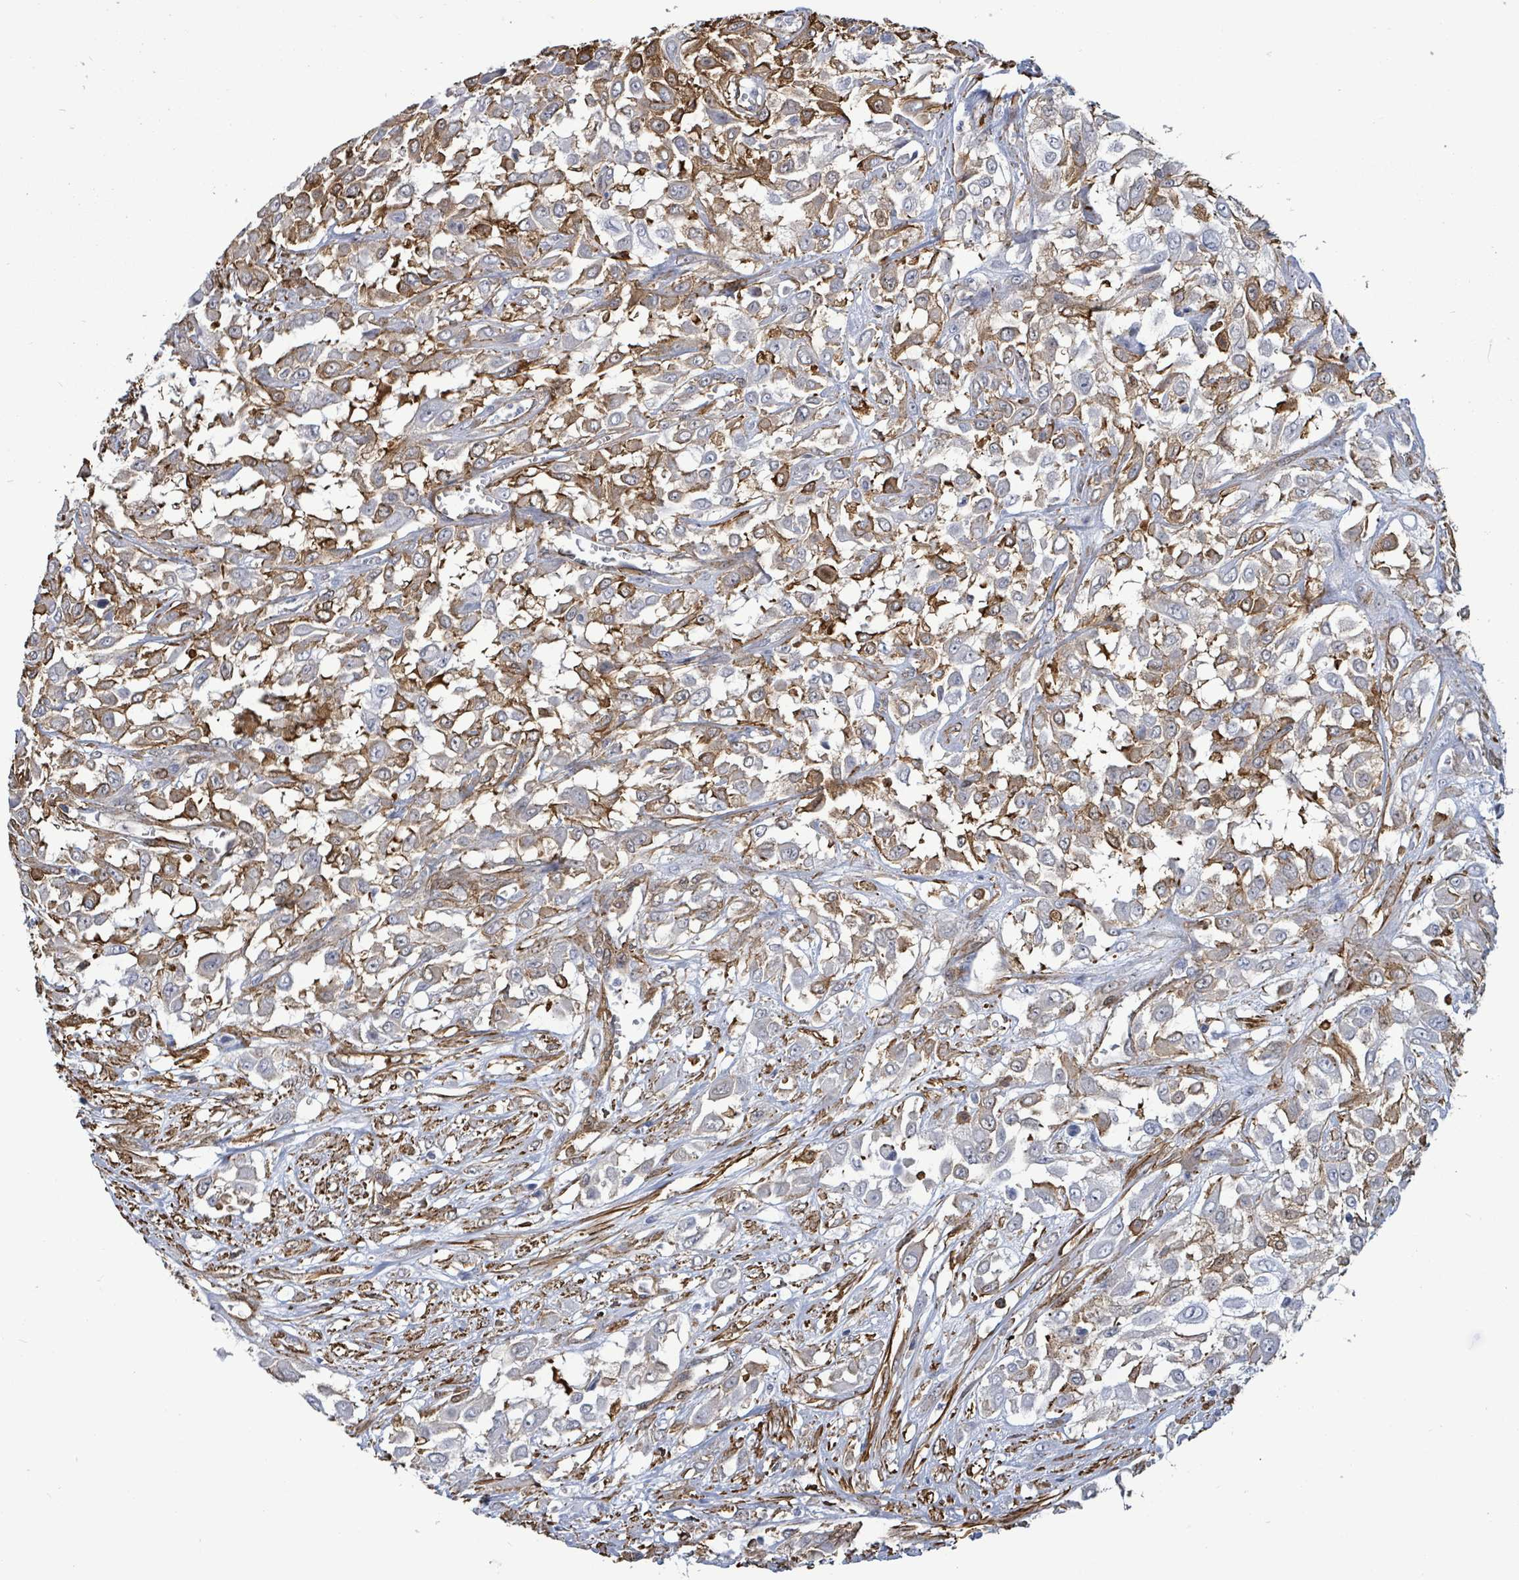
{"staining": {"intensity": "moderate", "quantity": "25%-75%", "location": "cytoplasmic/membranous"}, "tissue": "urothelial cancer", "cell_type": "Tumor cells", "image_type": "cancer", "snomed": [{"axis": "morphology", "description": "Urothelial carcinoma, High grade"}, {"axis": "topography", "description": "Urinary bladder"}], "caption": "Immunohistochemistry staining of urothelial carcinoma (high-grade), which reveals medium levels of moderate cytoplasmic/membranous positivity in approximately 25%-75% of tumor cells indicating moderate cytoplasmic/membranous protein staining. The staining was performed using DAB (brown) for protein detection and nuclei were counterstained in hematoxylin (blue).", "gene": "PRKRIP1", "patient": {"sex": "male", "age": 57}}